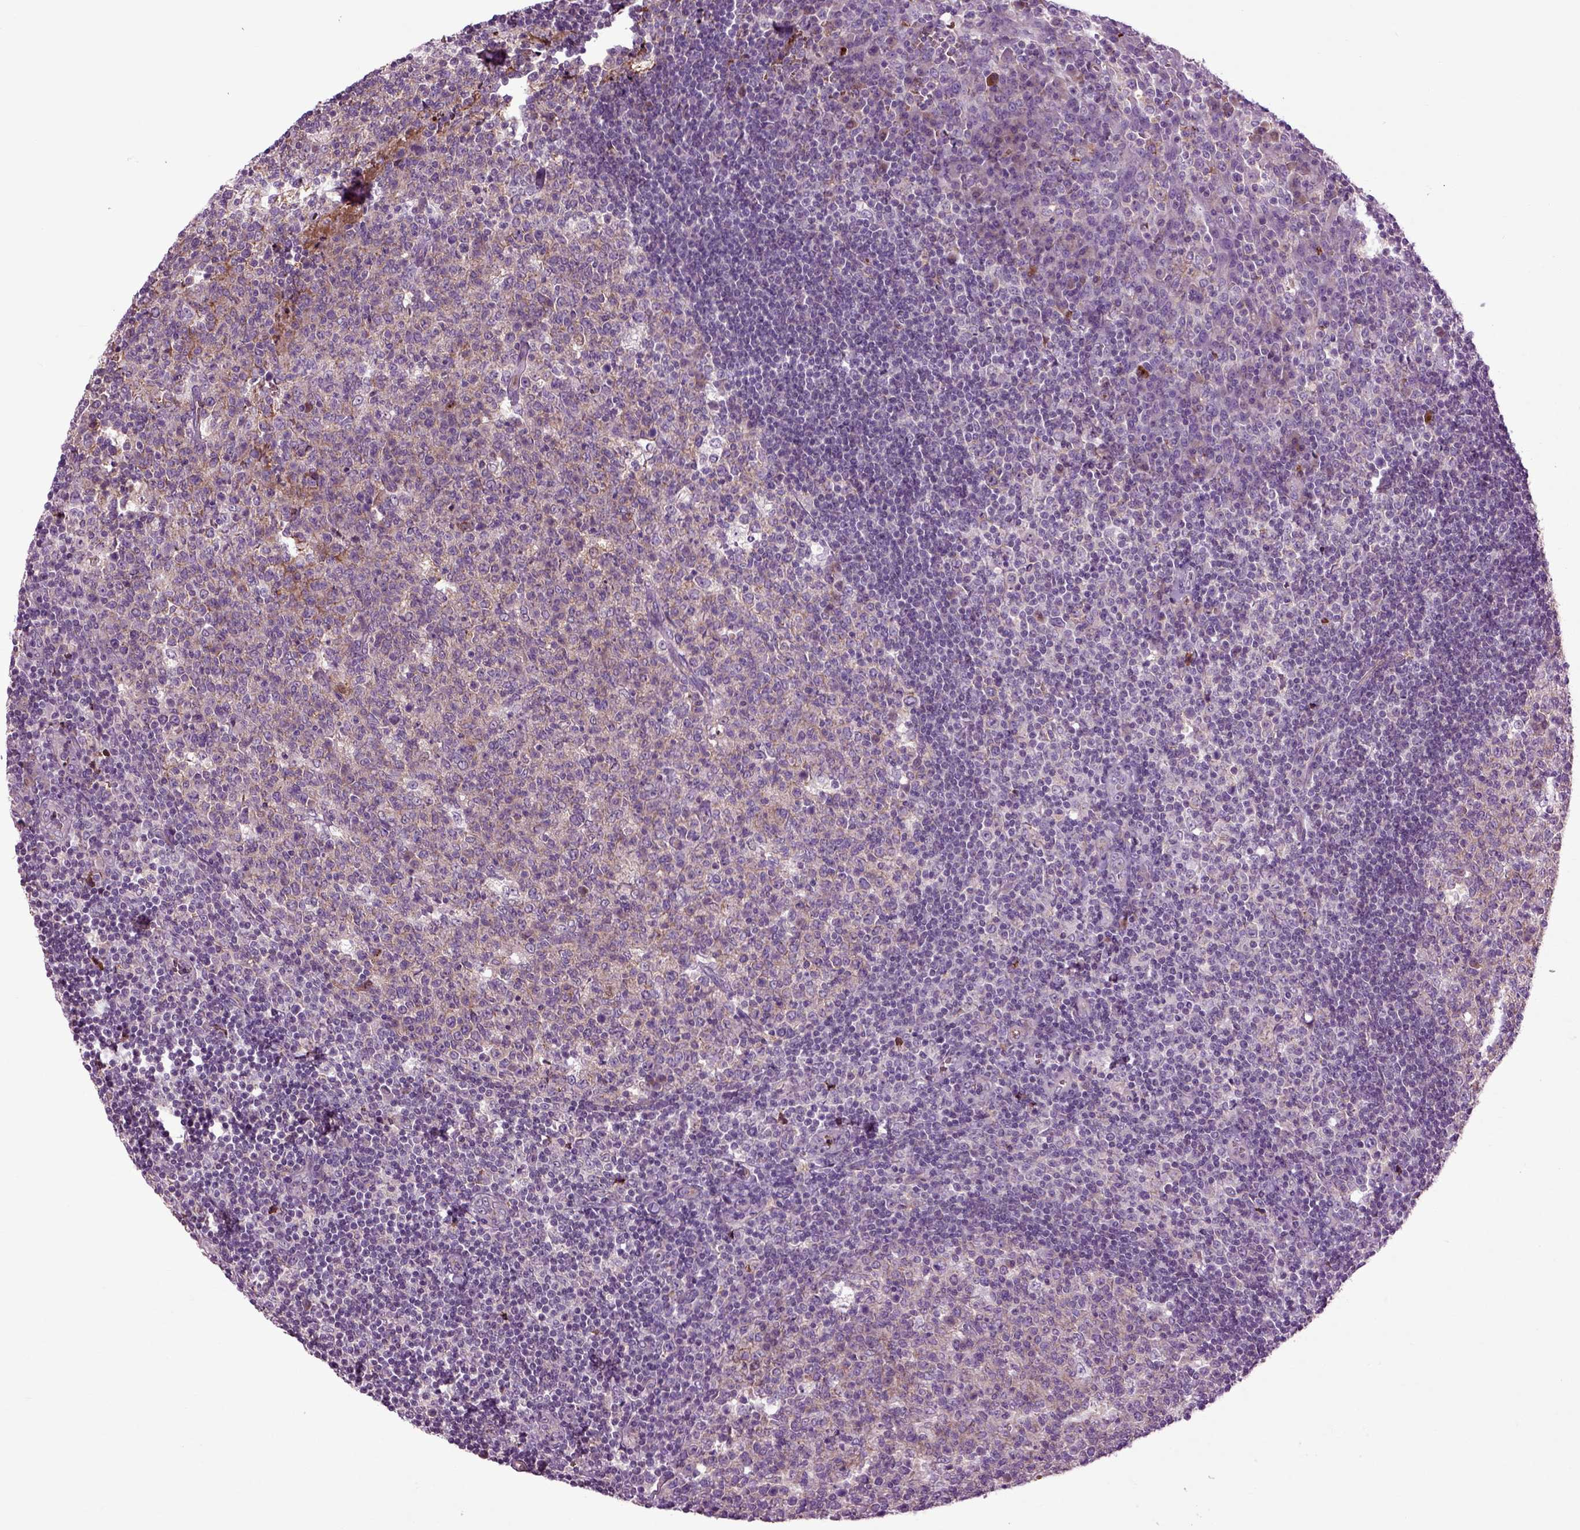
{"staining": {"intensity": "strong", "quantity": "<25%", "location": "cytoplasmic/membranous"}, "tissue": "tonsil", "cell_type": "Germinal center cells", "image_type": "normal", "snomed": [{"axis": "morphology", "description": "Normal tissue, NOS"}, {"axis": "topography", "description": "Tonsil"}], "caption": "Normal tonsil displays strong cytoplasmic/membranous staining in approximately <25% of germinal center cells.", "gene": "SPON1", "patient": {"sex": "female", "age": 13}}